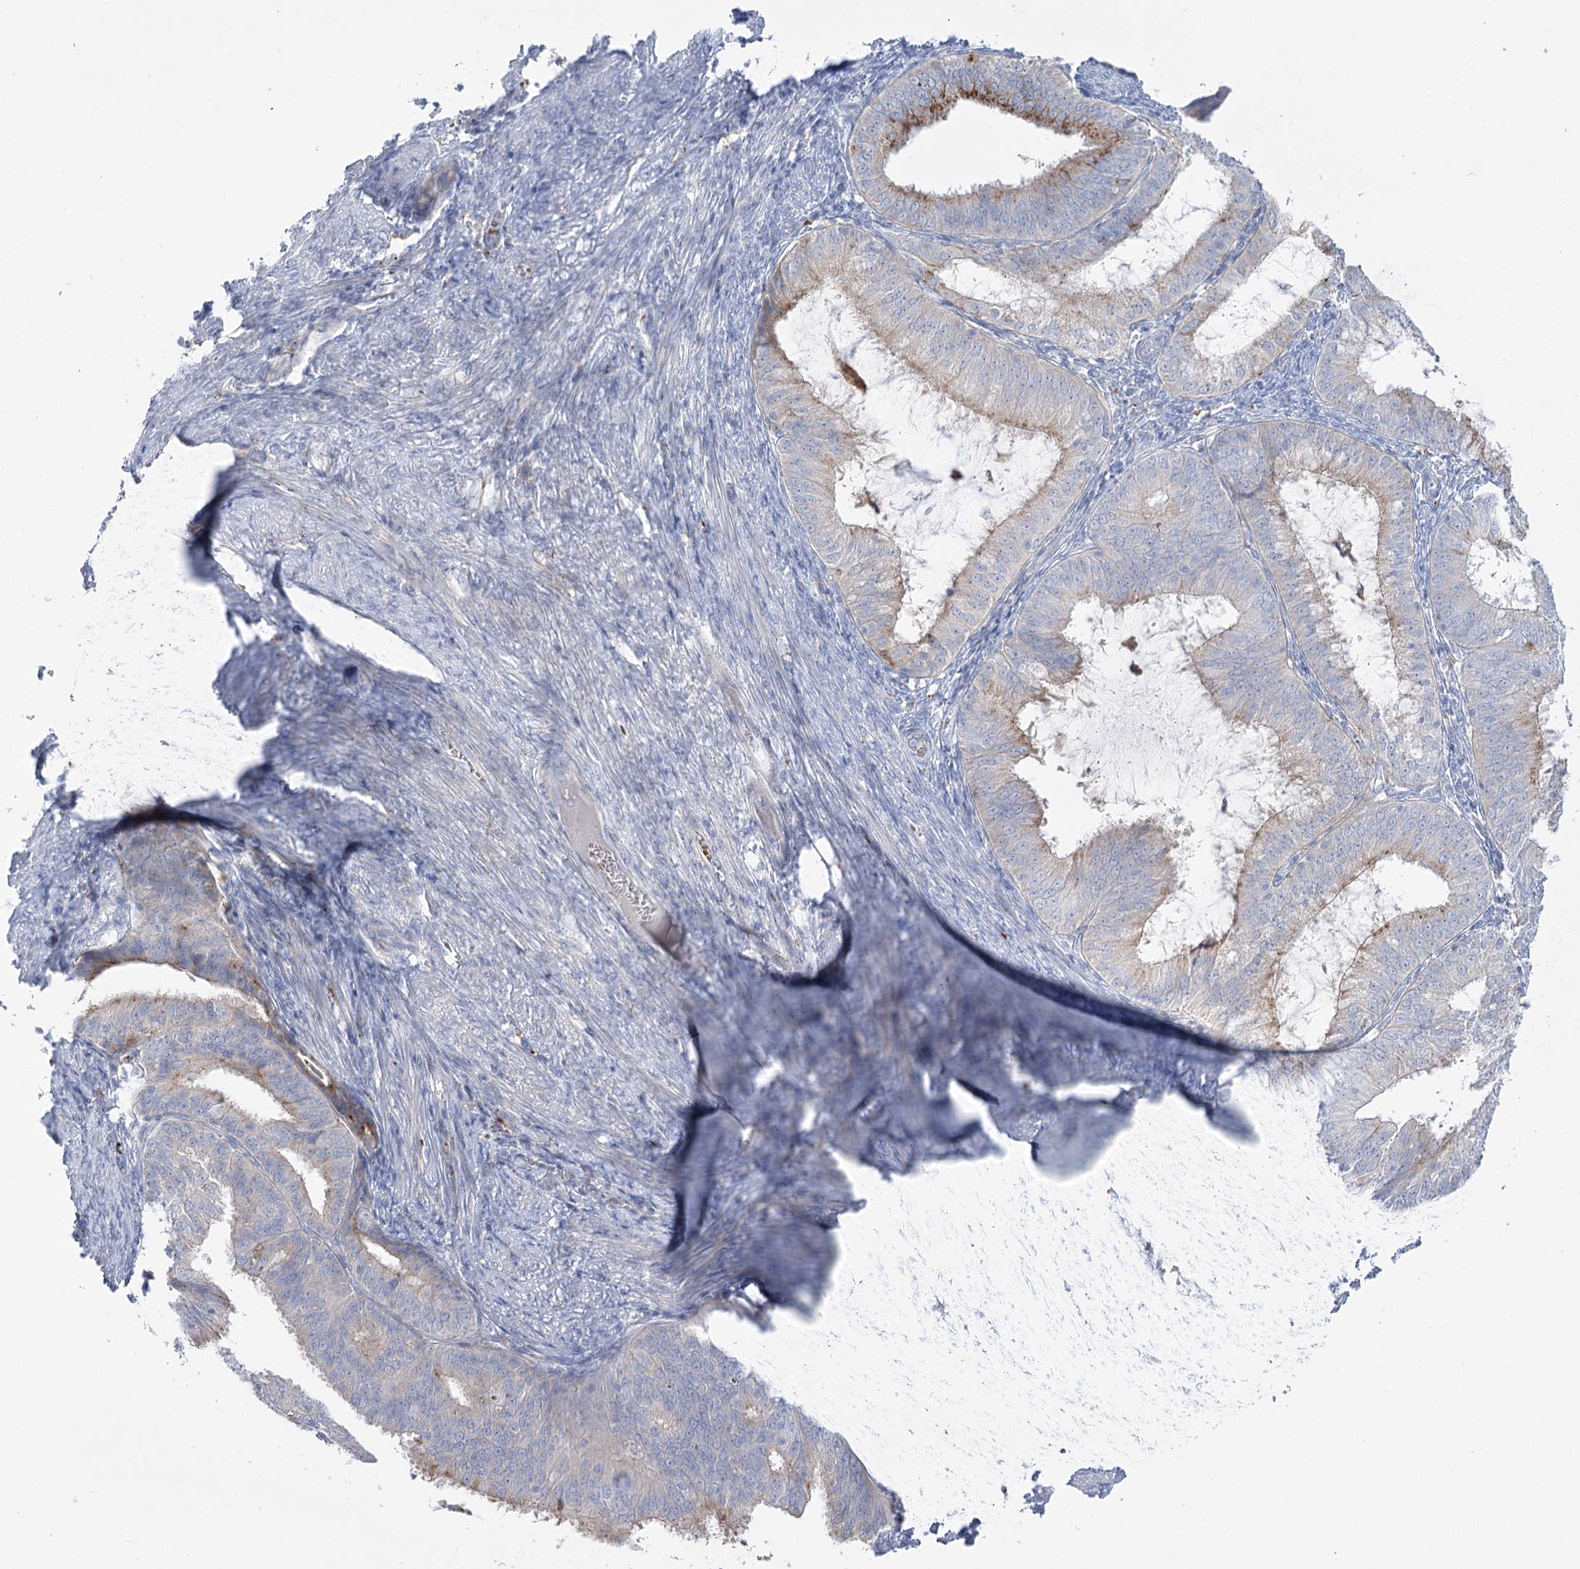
{"staining": {"intensity": "weak", "quantity": "<25%", "location": "cytoplasmic/membranous"}, "tissue": "endometrial cancer", "cell_type": "Tumor cells", "image_type": "cancer", "snomed": [{"axis": "morphology", "description": "Adenocarcinoma, NOS"}, {"axis": "topography", "description": "Endometrium"}], "caption": "High power microscopy photomicrograph of an immunohistochemistry histopathology image of endometrial cancer (adenocarcinoma), revealing no significant staining in tumor cells.", "gene": "SIAE", "patient": {"sex": "female", "age": 51}}